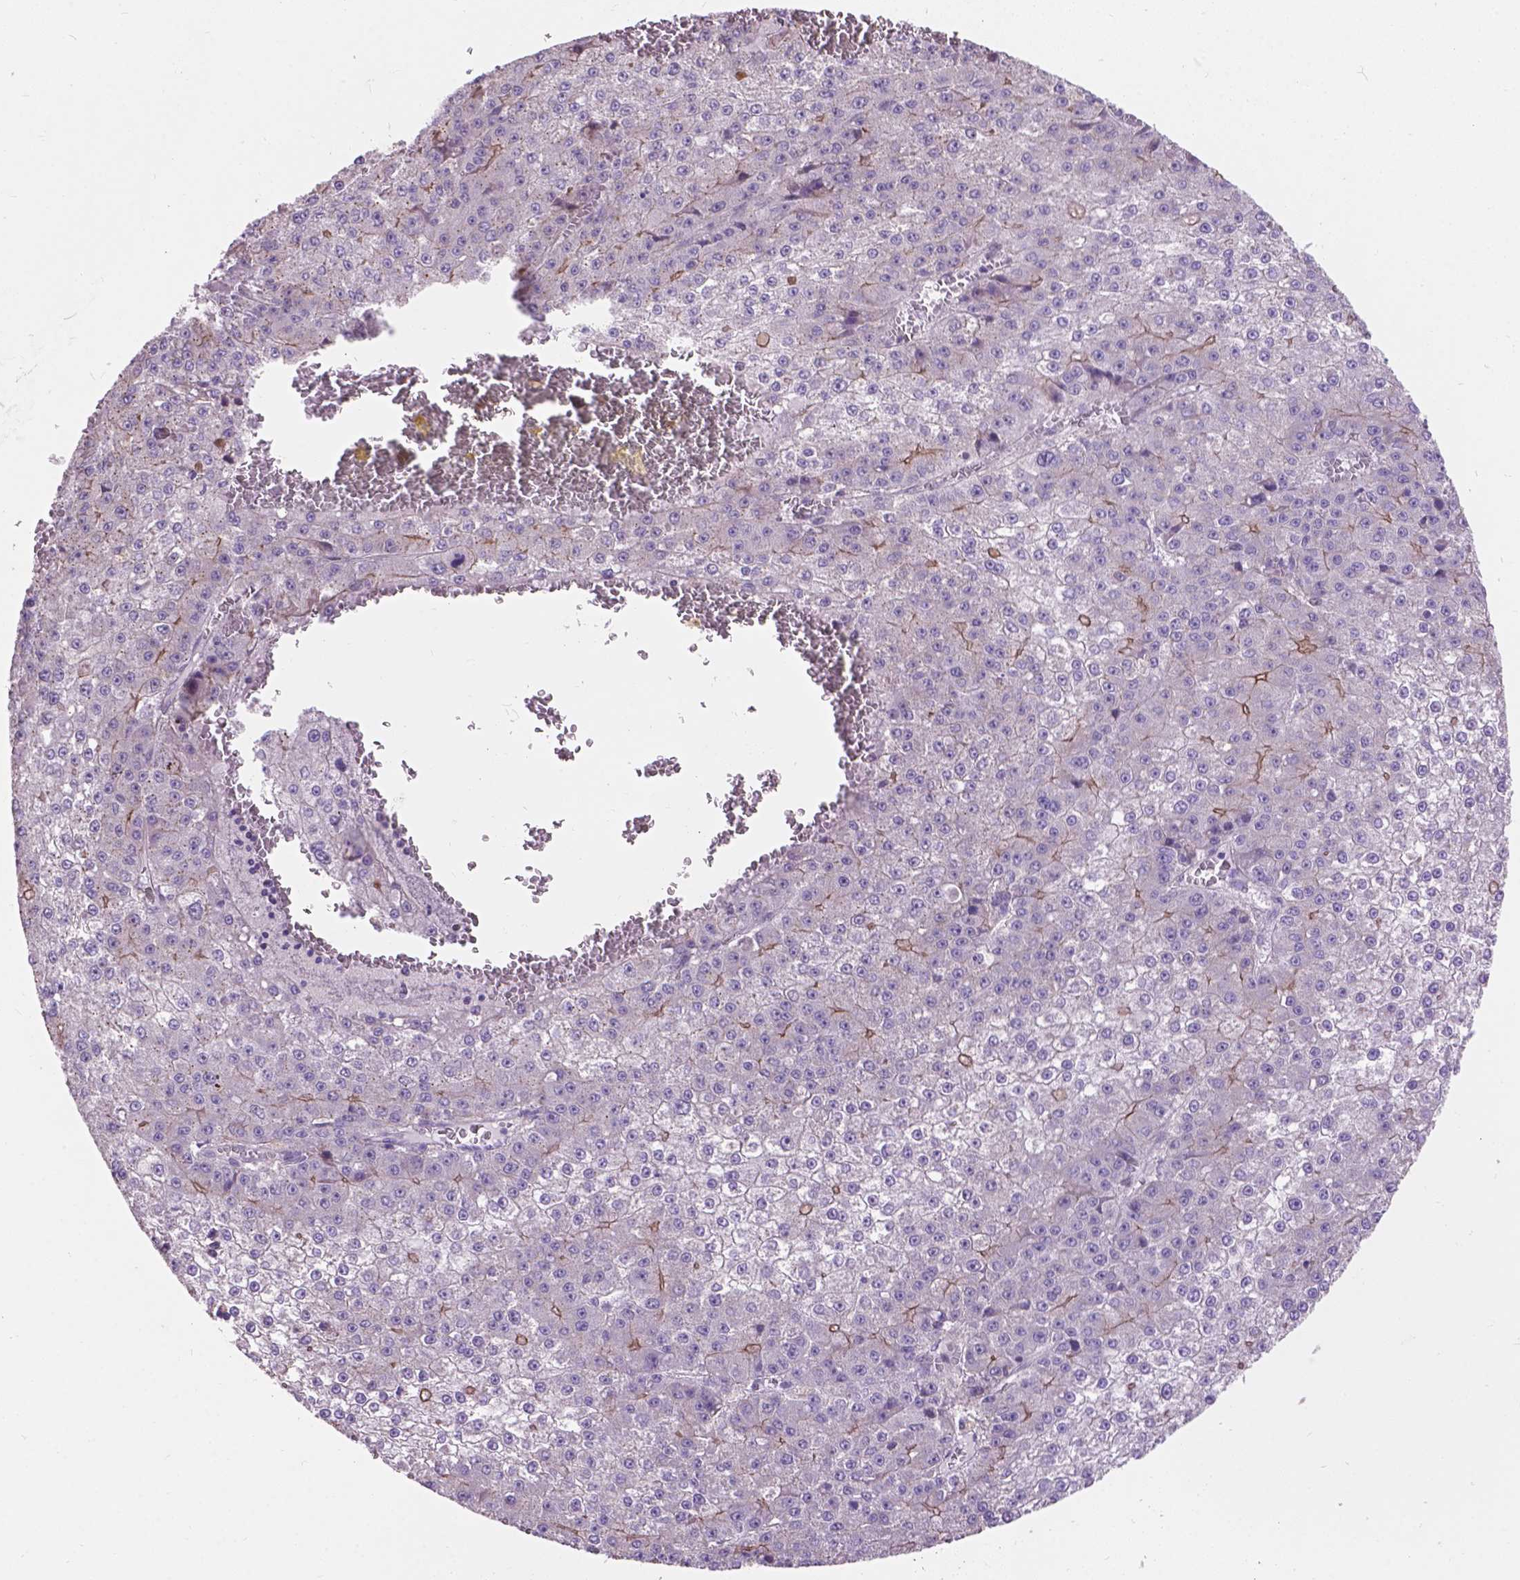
{"staining": {"intensity": "weak", "quantity": "<25%", "location": "cytoplasmic/membranous"}, "tissue": "liver cancer", "cell_type": "Tumor cells", "image_type": "cancer", "snomed": [{"axis": "morphology", "description": "Carcinoma, Hepatocellular, NOS"}, {"axis": "topography", "description": "Liver"}], "caption": "Micrograph shows no protein expression in tumor cells of liver cancer (hepatocellular carcinoma) tissue. The staining was performed using DAB to visualize the protein expression in brown, while the nuclei were stained in blue with hematoxylin (Magnification: 20x).", "gene": "MYH14", "patient": {"sex": "female", "age": 73}}